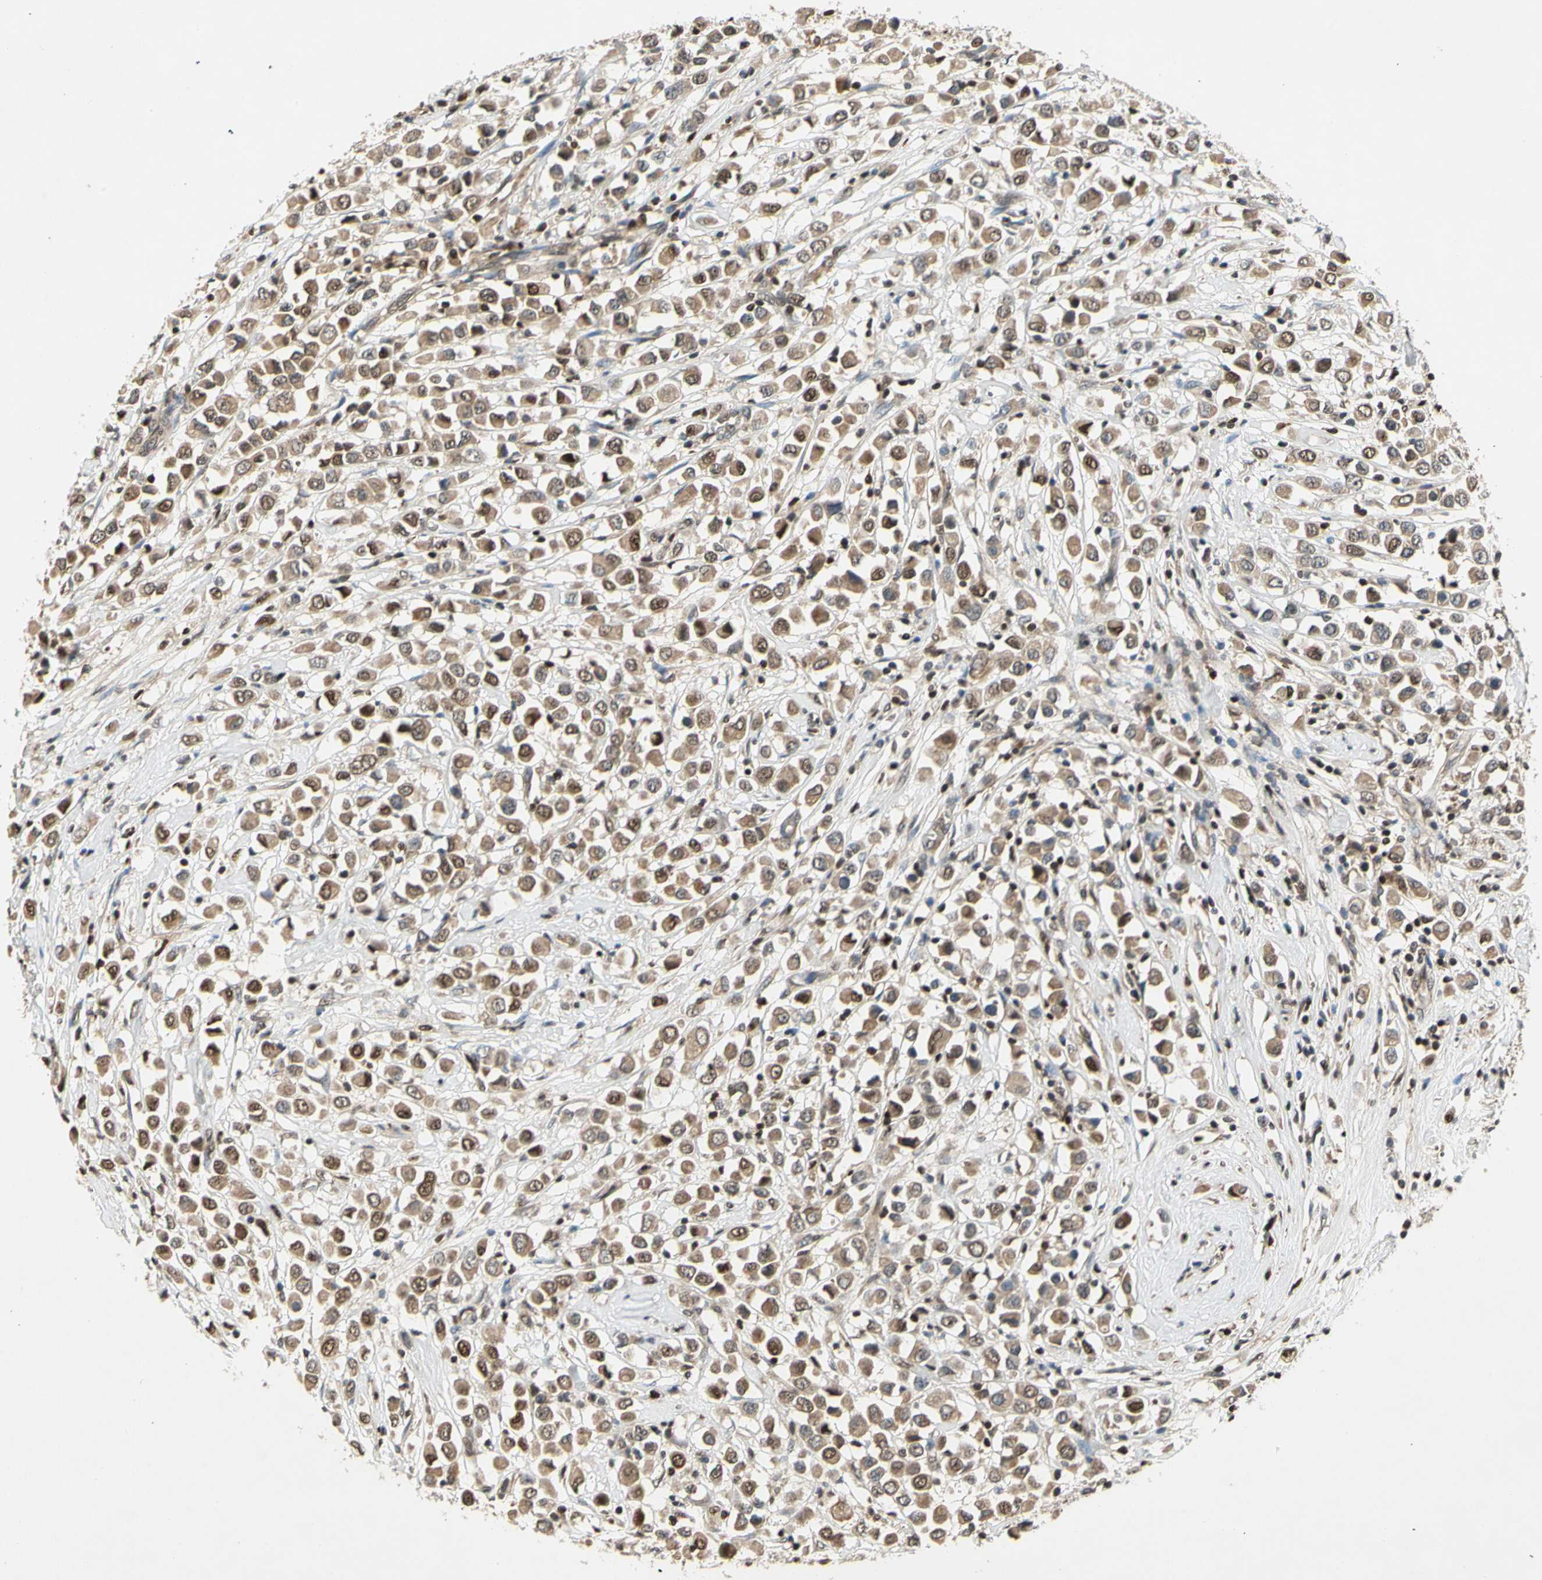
{"staining": {"intensity": "weak", "quantity": ">75%", "location": "cytoplasmic/membranous,nuclear"}, "tissue": "breast cancer", "cell_type": "Tumor cells", "image_type": "cancer", "snomed": [{"axis": "morphology", "description": "Duct carcinoma"}, {"axis": "topography", "description": "Breast"}], "caption": "A micrograph of breast cancer stained for a protein demonstrates weak cytoplasmic/membranous and nuclear brown staining in tumor cells. (brown staining indicates protein expression, while blue staining denotes nuclei).", "gene": "GSR", "patient": {"sex": "female", "age": 61}}